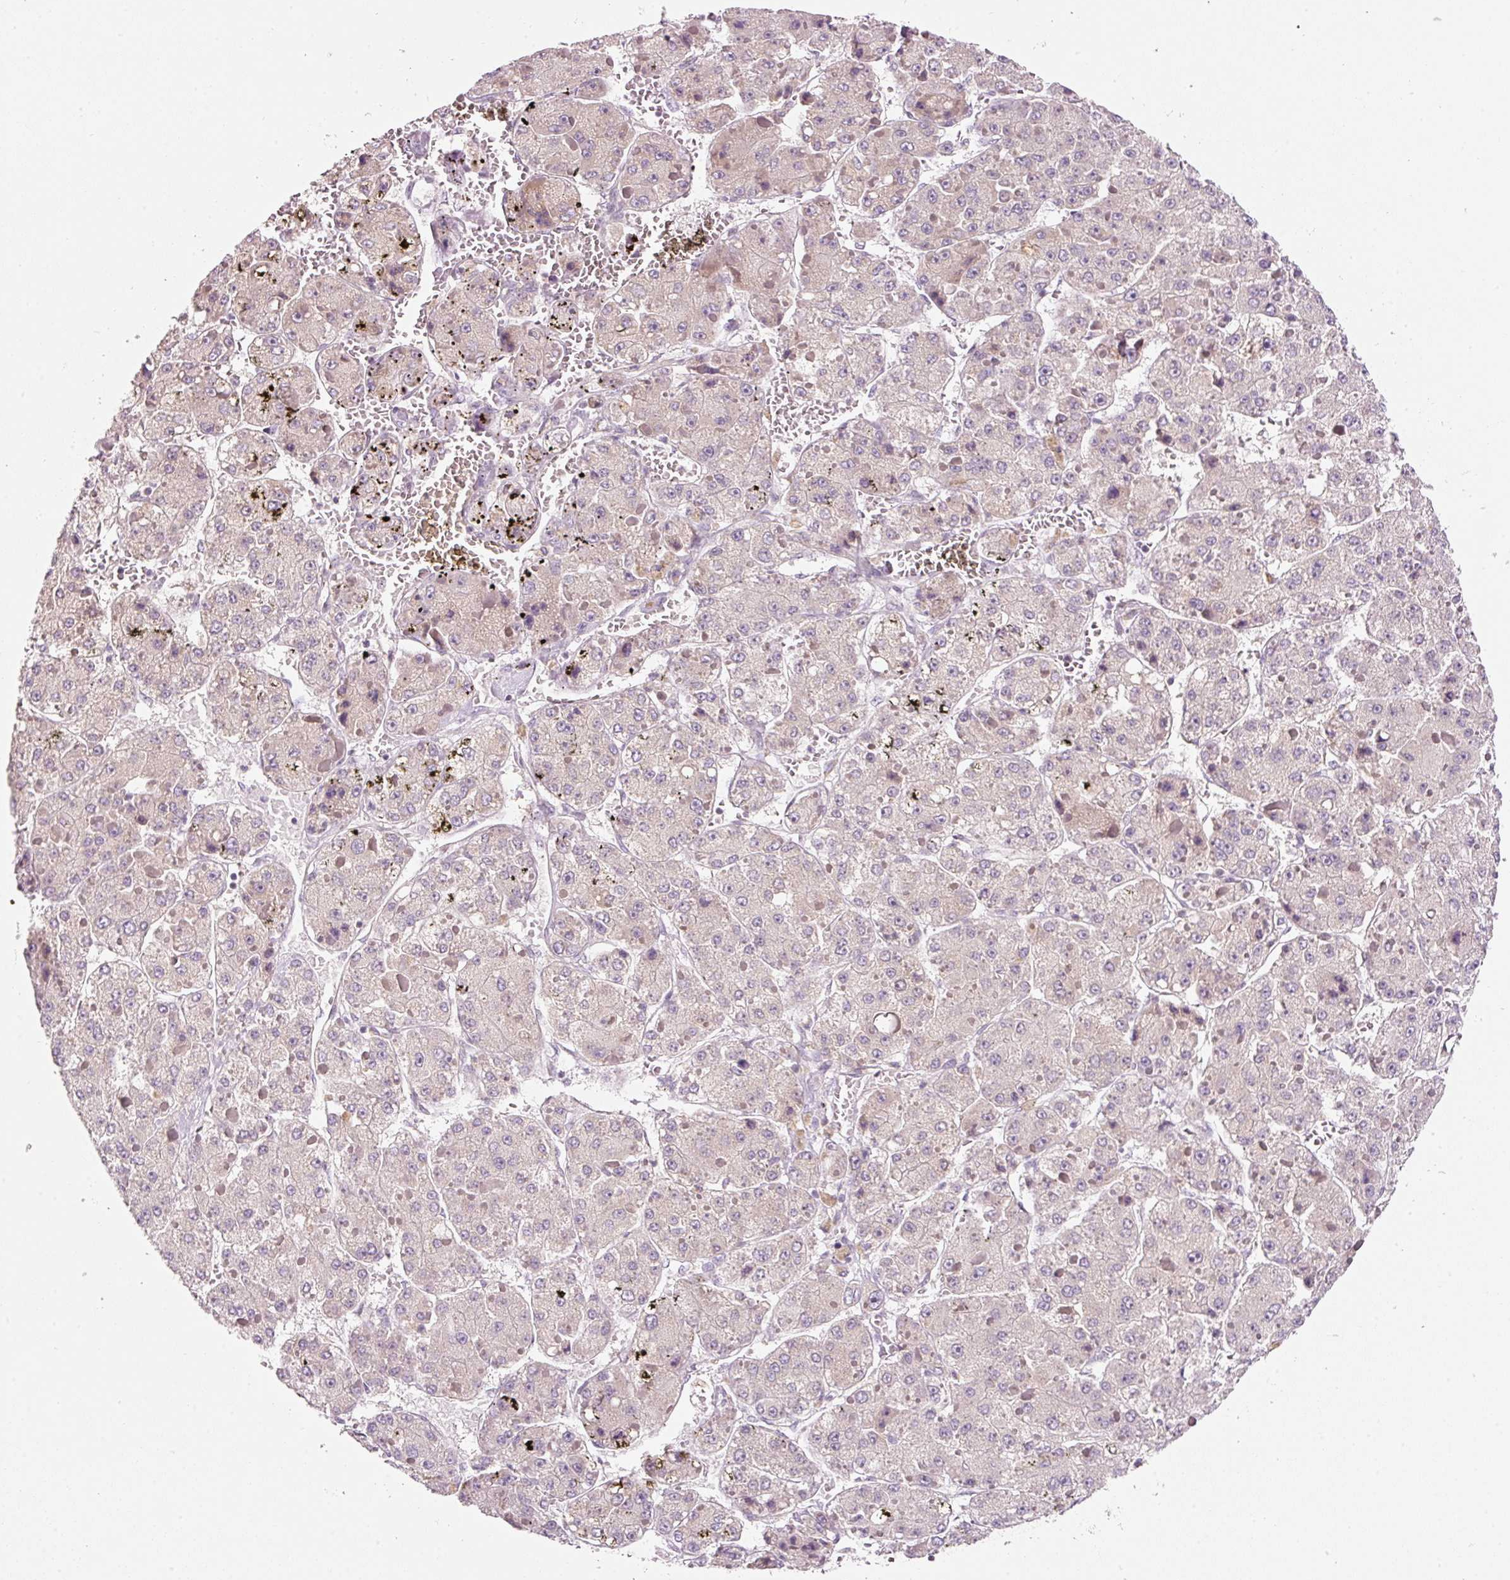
{"staining": {"intensity": "moderate", "quantity": "<25%", "location": "cytoplasmic/membranous,nuclear"}, "tissue": "liver cancer", "cell_type": "Tumor cells", "image_type": "cancer", "snomed": [{"axis": "morphology", "description": "Carcinoma, Hepatocellular, NOS"}, {"axis": "topography", "description": "Liver"}], "caption": "The image displays staining of hepatocellular carcinoma (liver), revealing moderate cytoplasmic/membranous and nuclear protein staining (brown color) within tumor cells. (Stains: DAB (3,3'-diaminobenzidine) in brown, nuclei in blue, Microscopy: brightfield microscopy at high magnification).", "gene": "FAM78B", "patient": {"sex": "female", "age": 73}}